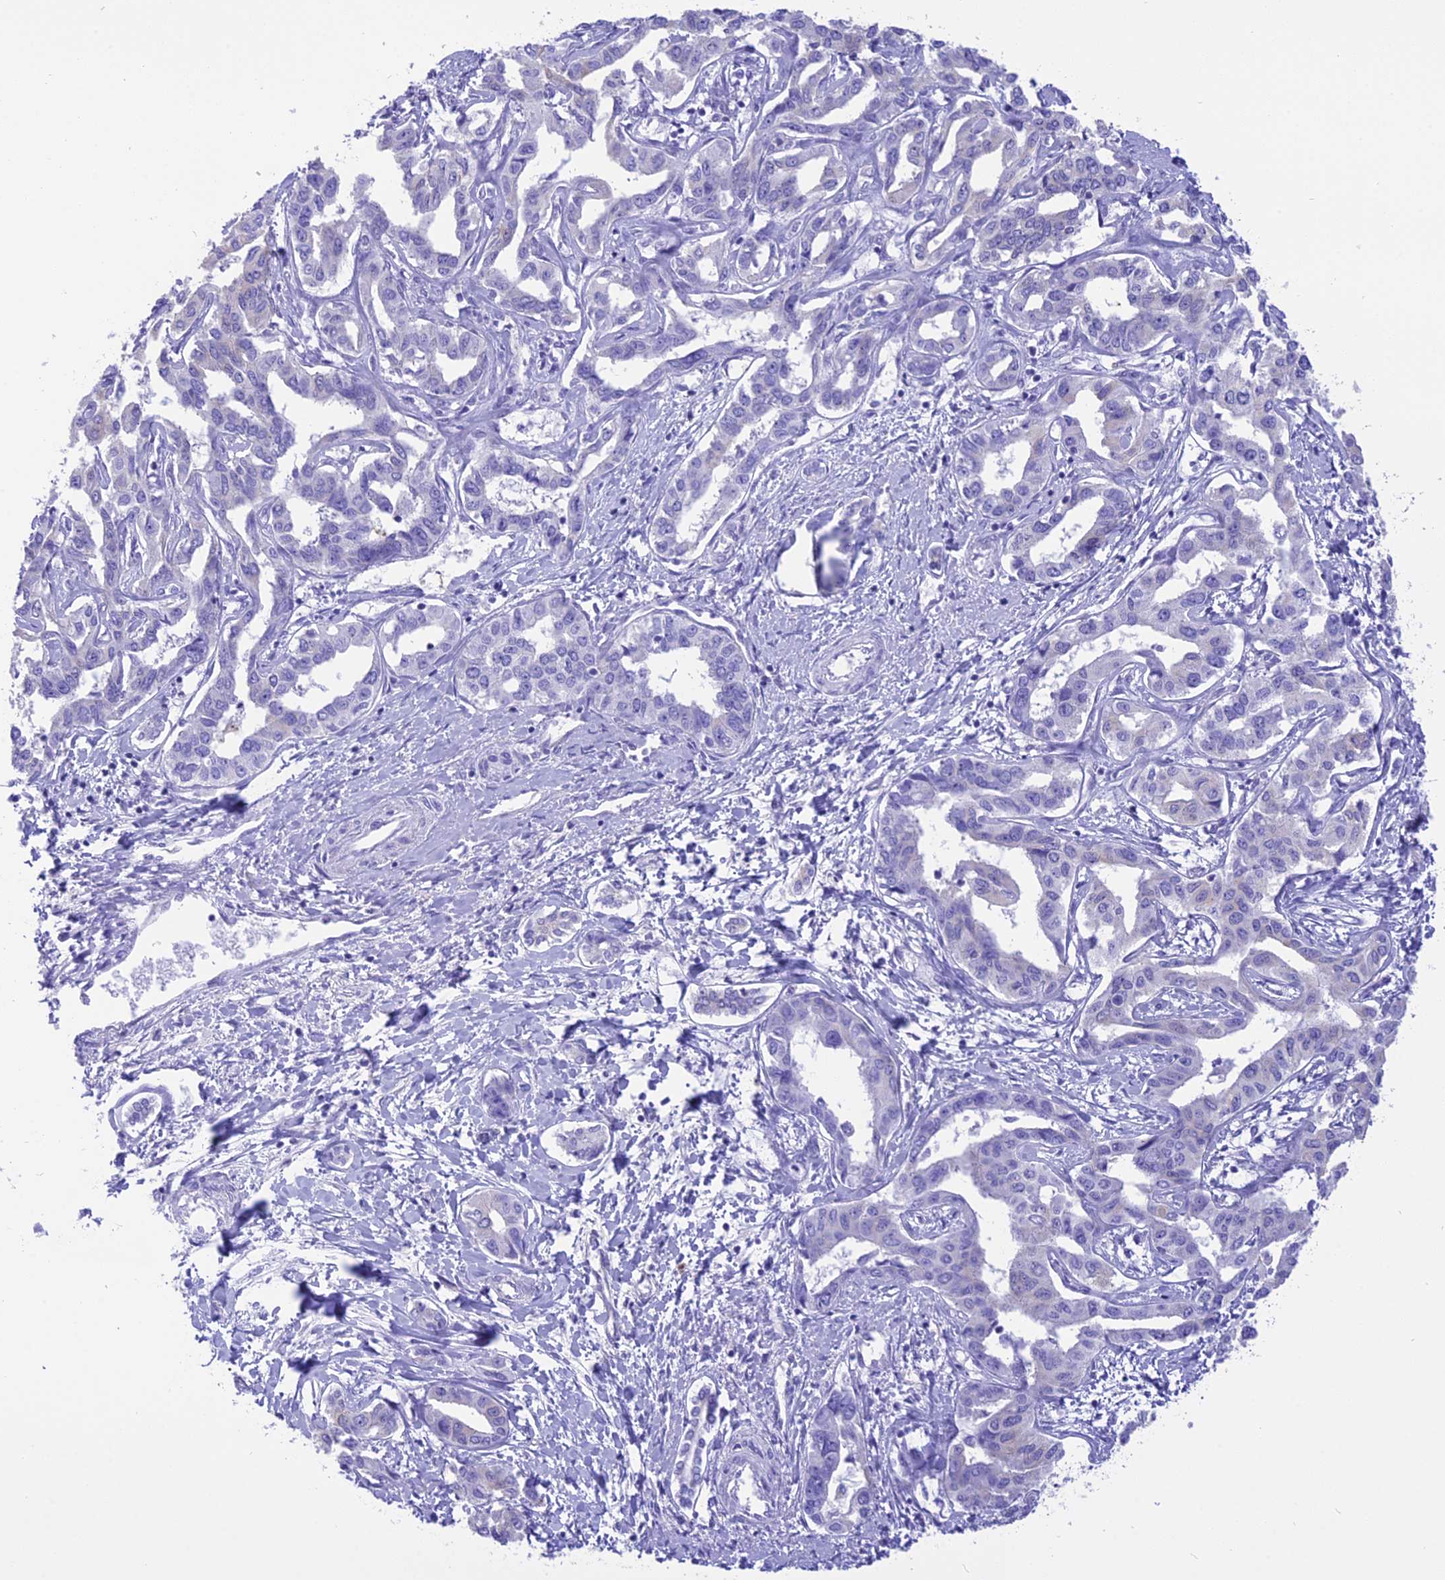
{"staining": {"intensity": "negative", "quantity": "none", "location": "none"}, "tissue": "liver cancer", "cell_type": "Tumor cells", "image_type": "cancer", "snomed": [{"axis": "morphology", "description": "Cholangiocarcinoma"}, {"axis": "topography", "description": "Liver"}], "caption": "Liver cancer stained for a protein using immunohistochemistry (IHC) shows no positivity tumor cells.", "gene": "DCAF16", "patient": {"sex": "male", "age": 59}}